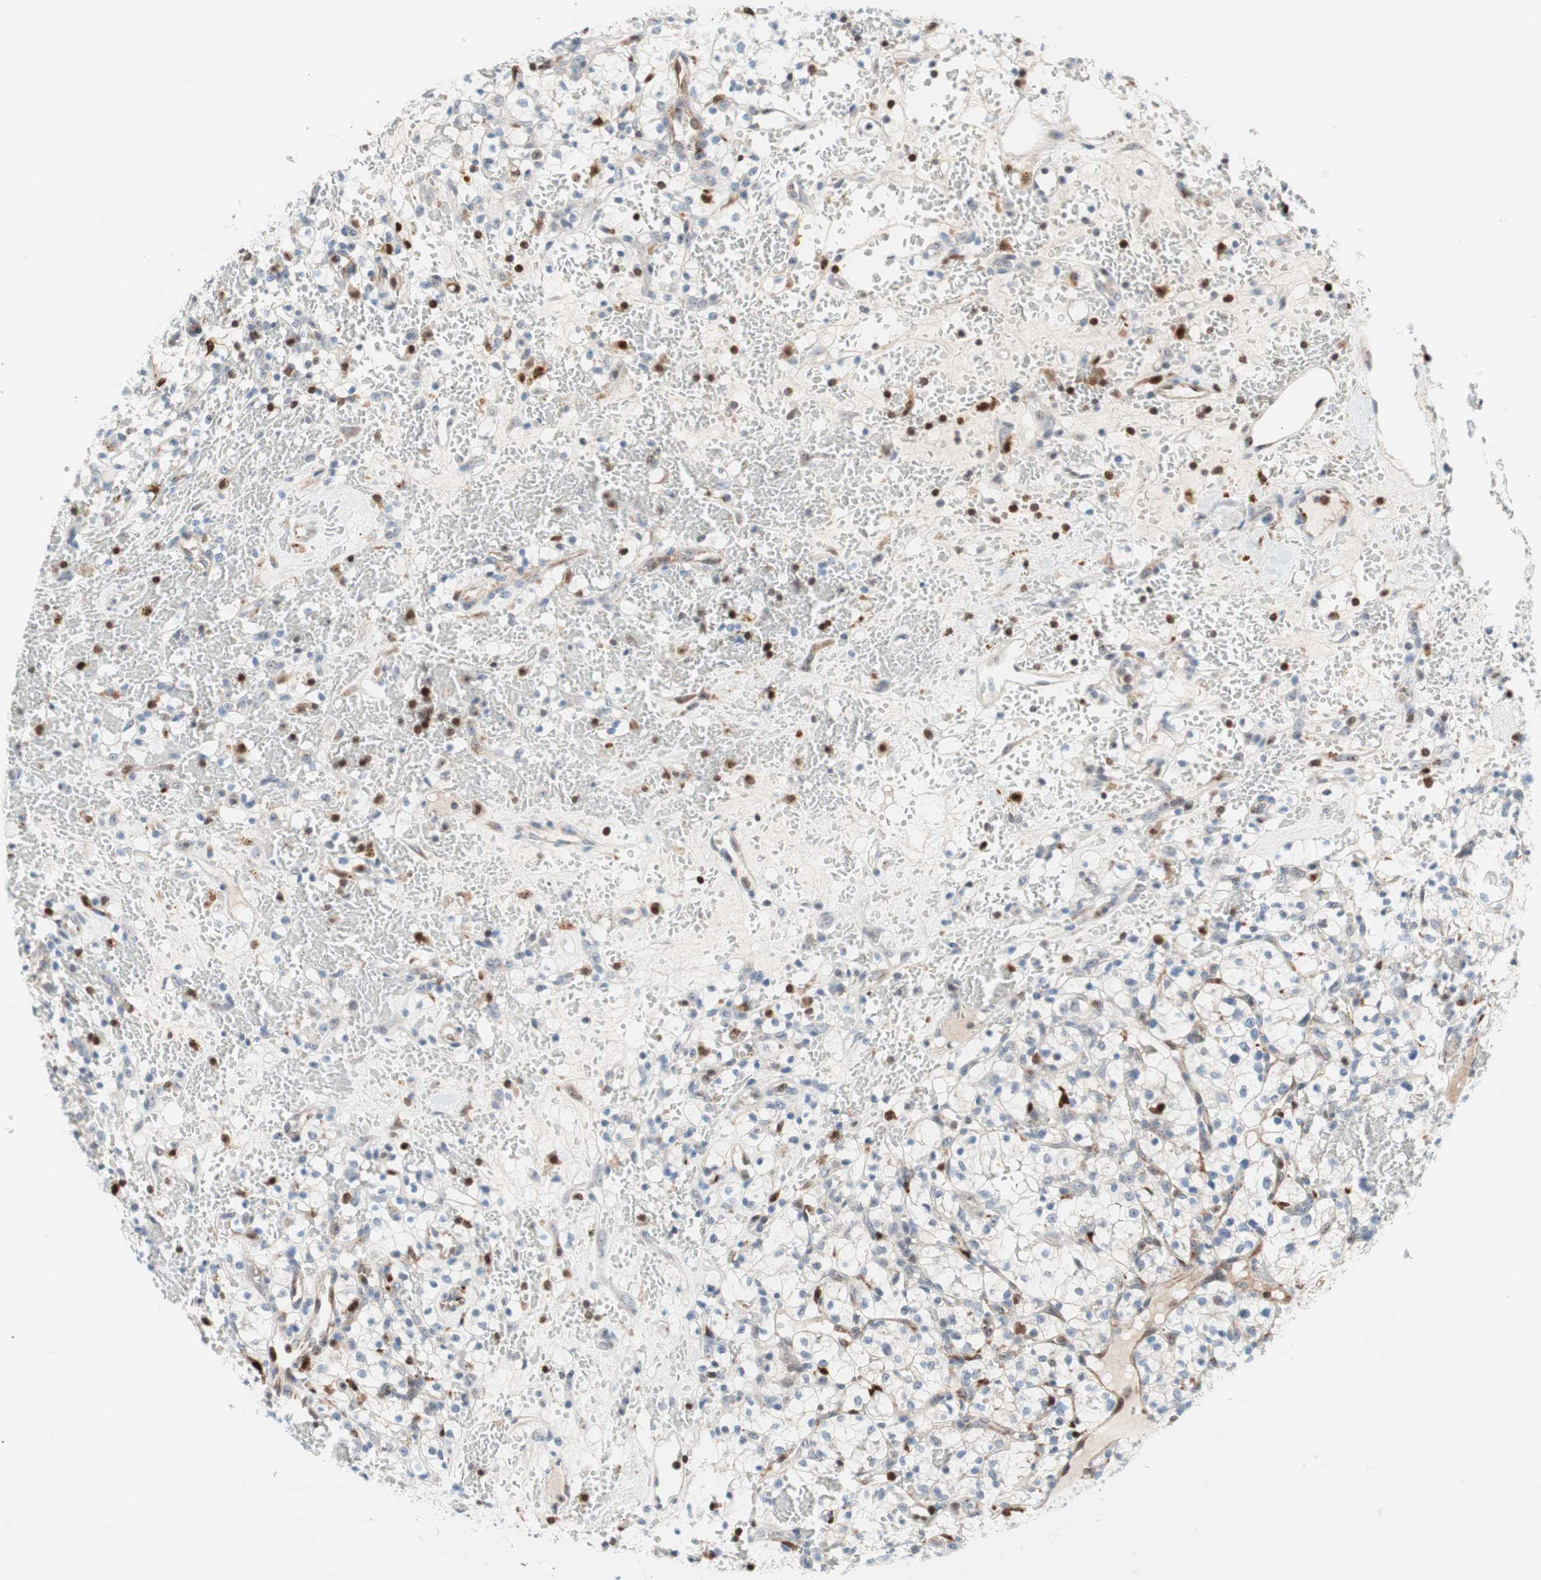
{"staining": {"intensity": "negative", "quantity": "none", "location": "none"}, "tissue": "renal cancer", "cell_type": "Tumor cells", "image_type": "cancer", "snomed": [{"axis": "morphology", "description": "Adenocarcinoma, NOS"}, {"axis": "topography", "description": "Kidney"}], "caption": "A micrograph of human adenocarcinoma (renal) is negative for staining in tumor cells.", "gene": "RGS10", "patient": {"sex": "female", "age": 60}}